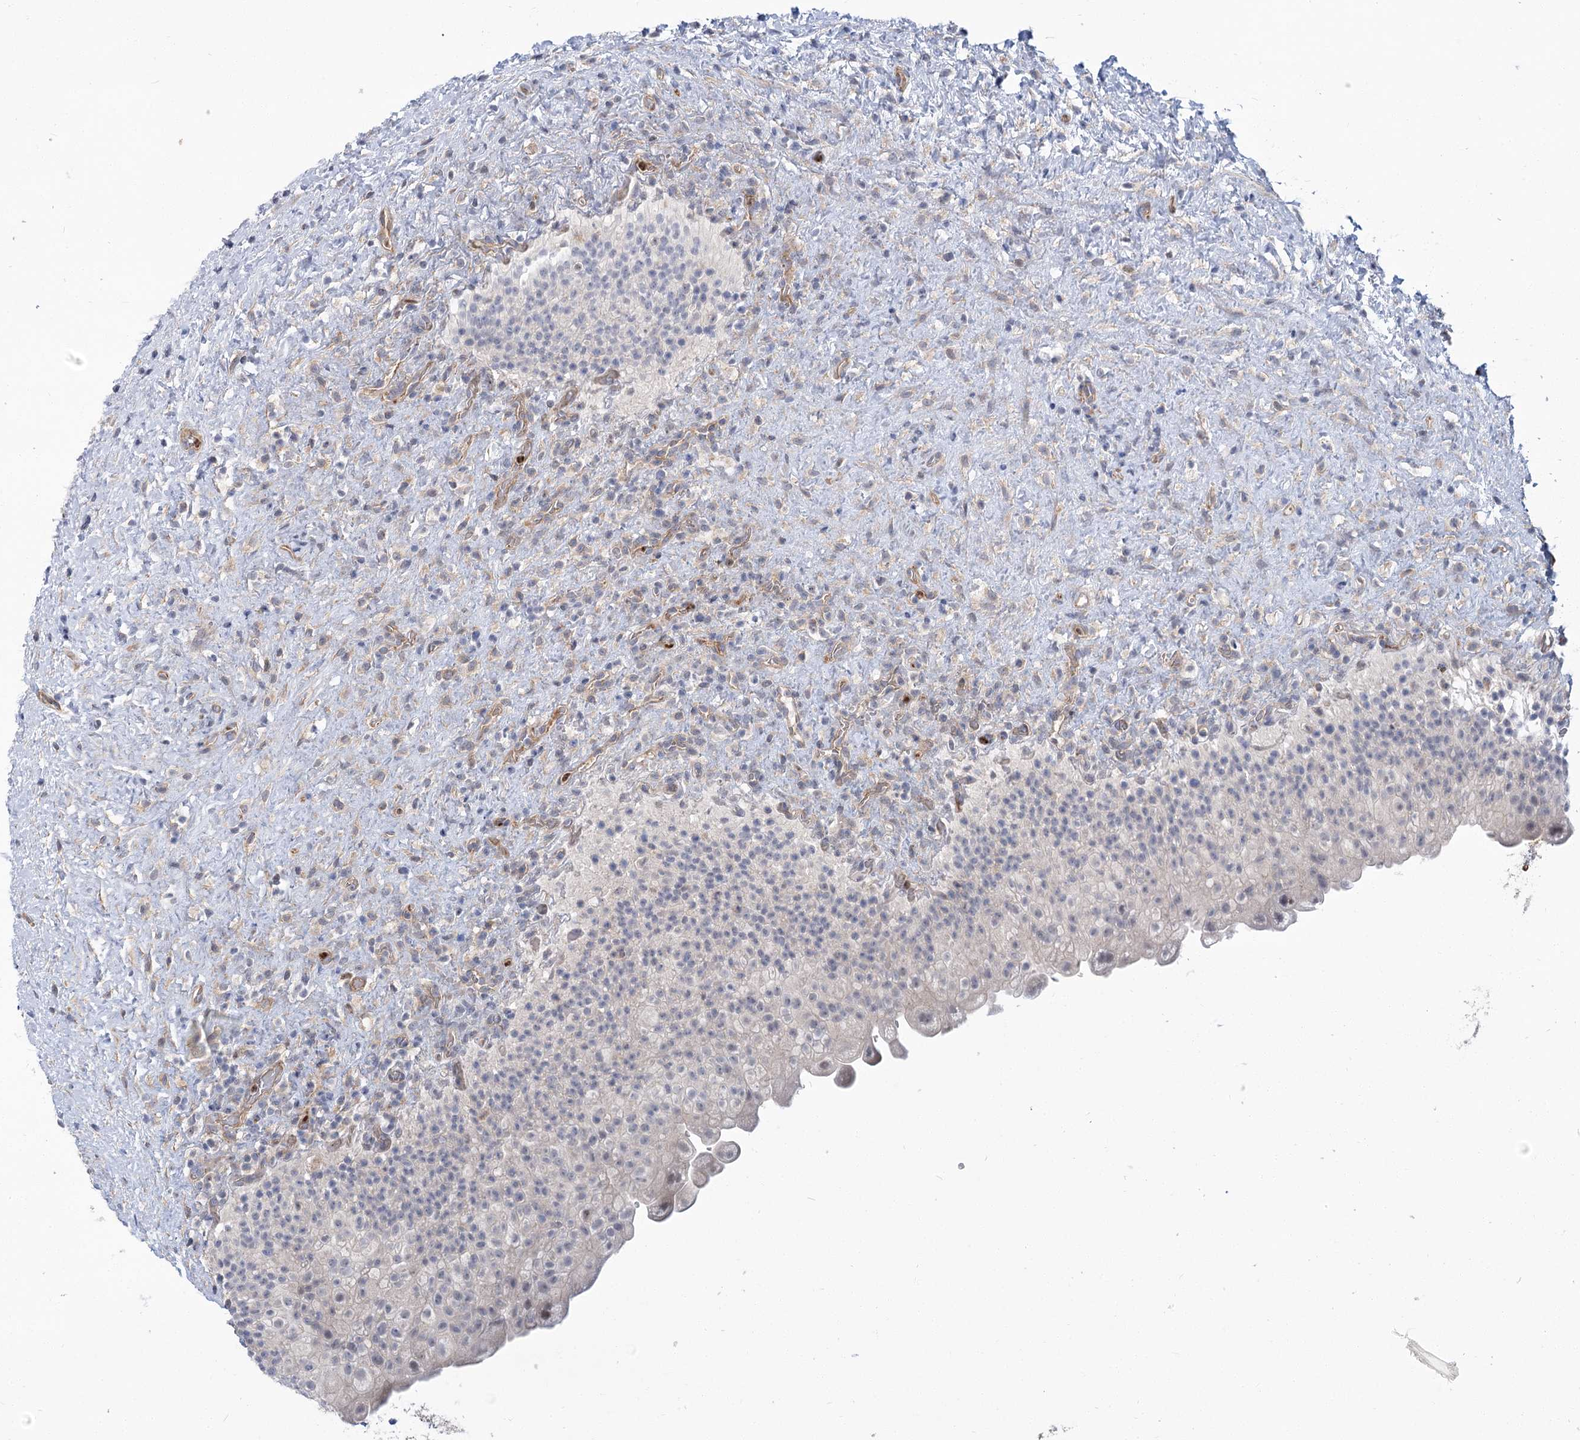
{"staining": {"intensity": "negative", "quantity": "none", "location": "none"}, "tissue": "urinary bladder", "cell_type": "Urothelial cells", "image_type": "normal", "snomed": [{"axis": "morphology", "description": "Normal tissue, NOS"}, {"axis": "topography", "description": "Urinary bladder"}], "caption": "A high-resolution photomicrograph shows IHC staining of unremarkable urinary bladder, which demonstrates no significant expression in urothelial cells.", "gene": "THAP6", "patient": {"sex": "female", "age": 27}}